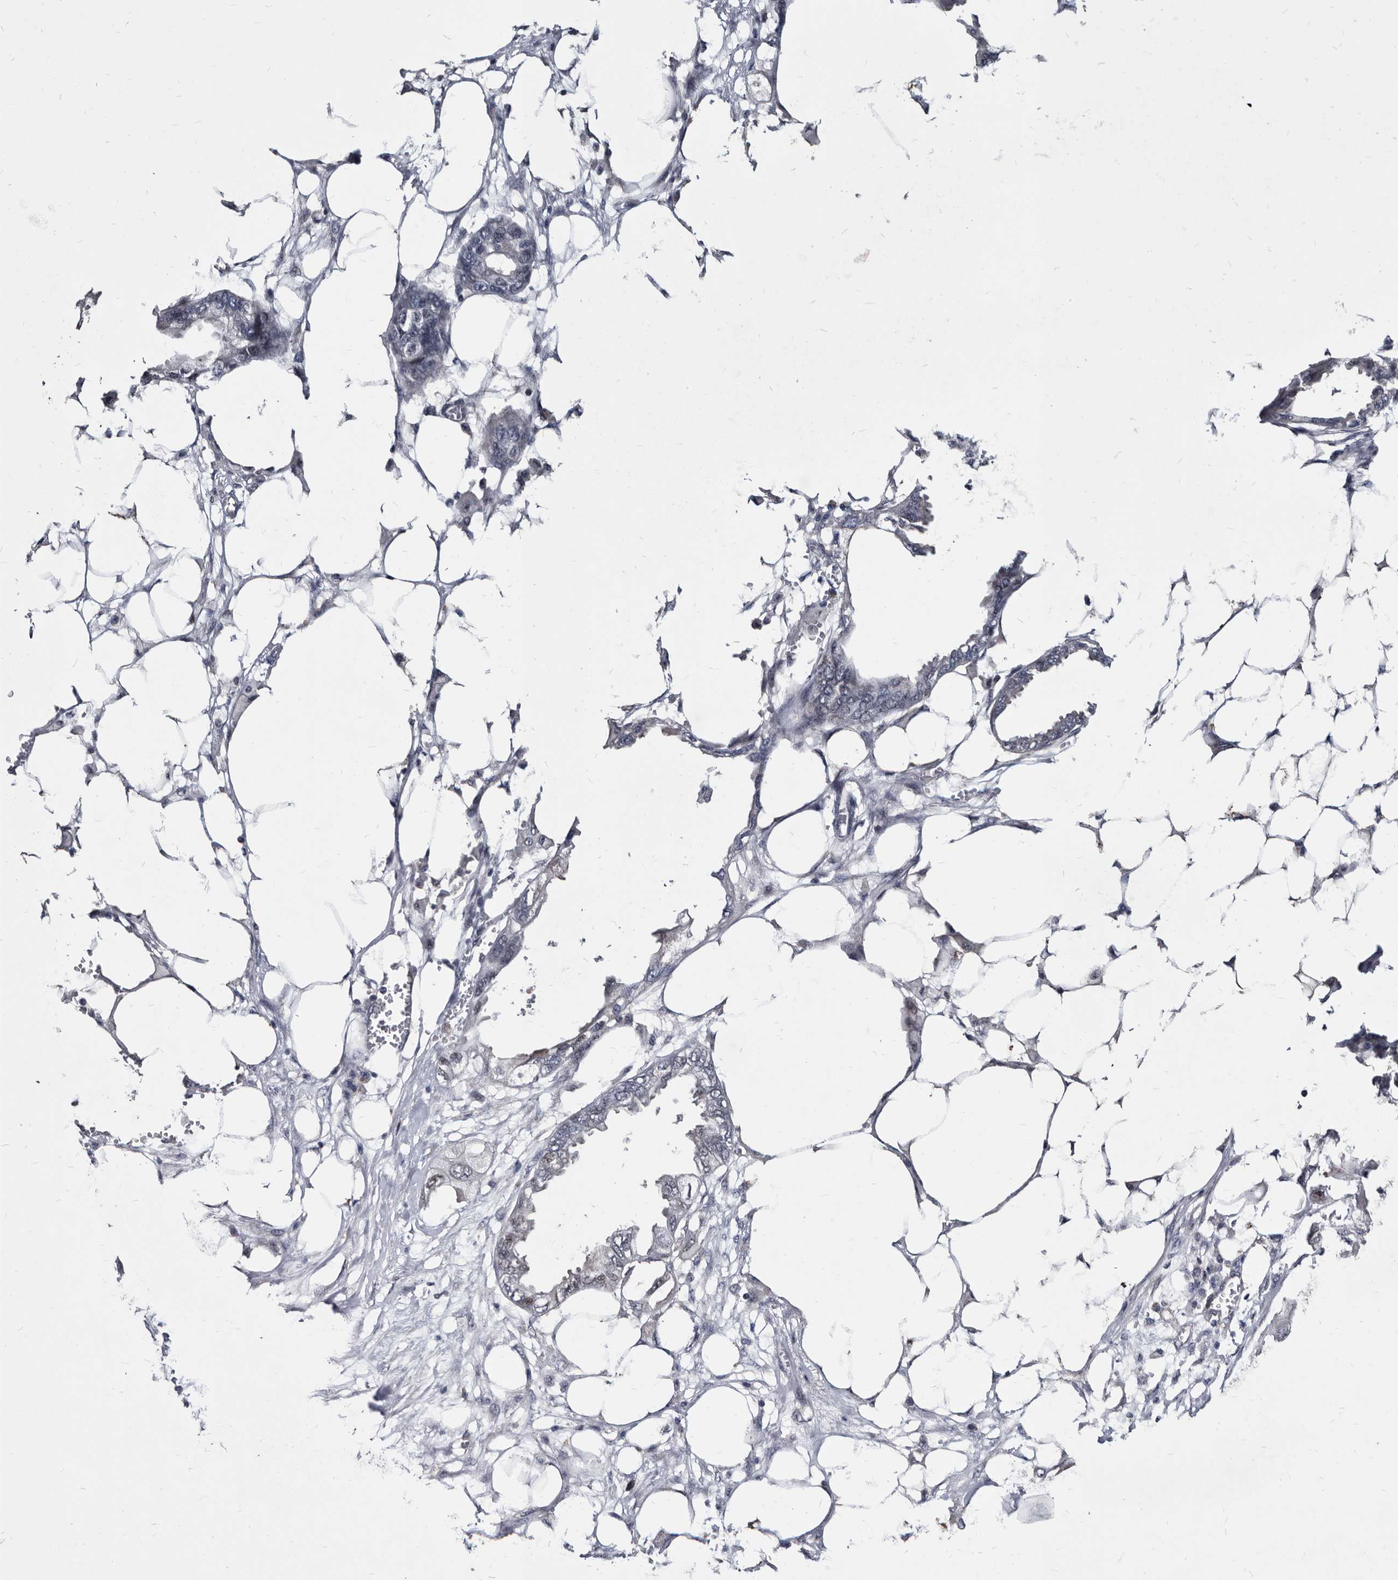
{"staining": {"intensity": "negative", "quantity": "none", "location": "none"}, "tissue": "endometrial cancer", "cell_type": "Tumor cells", "image_type": "cancer", "snomed": [{"axis": "morphology", "description": "Adenocarcinoma, NOS"}, {"axis": "morphology", "description": "Adenocarcinoma, metastatic, NOS"}, {"axis": "topography", "description": "Adipose tissue"}, {"axis": "topography", "description": "Endometrium"}], "caption": "Tumor cells are negative for brown protein staining in endometrial adenocarcinoma. The staining is performed using DAB (3,3'-diaminobenzidine) brown chromogen with nuclei counter-stained in using hematoxylin.", "gene": "ABCF2", "patient": {"sex": "female", "age": 67}}